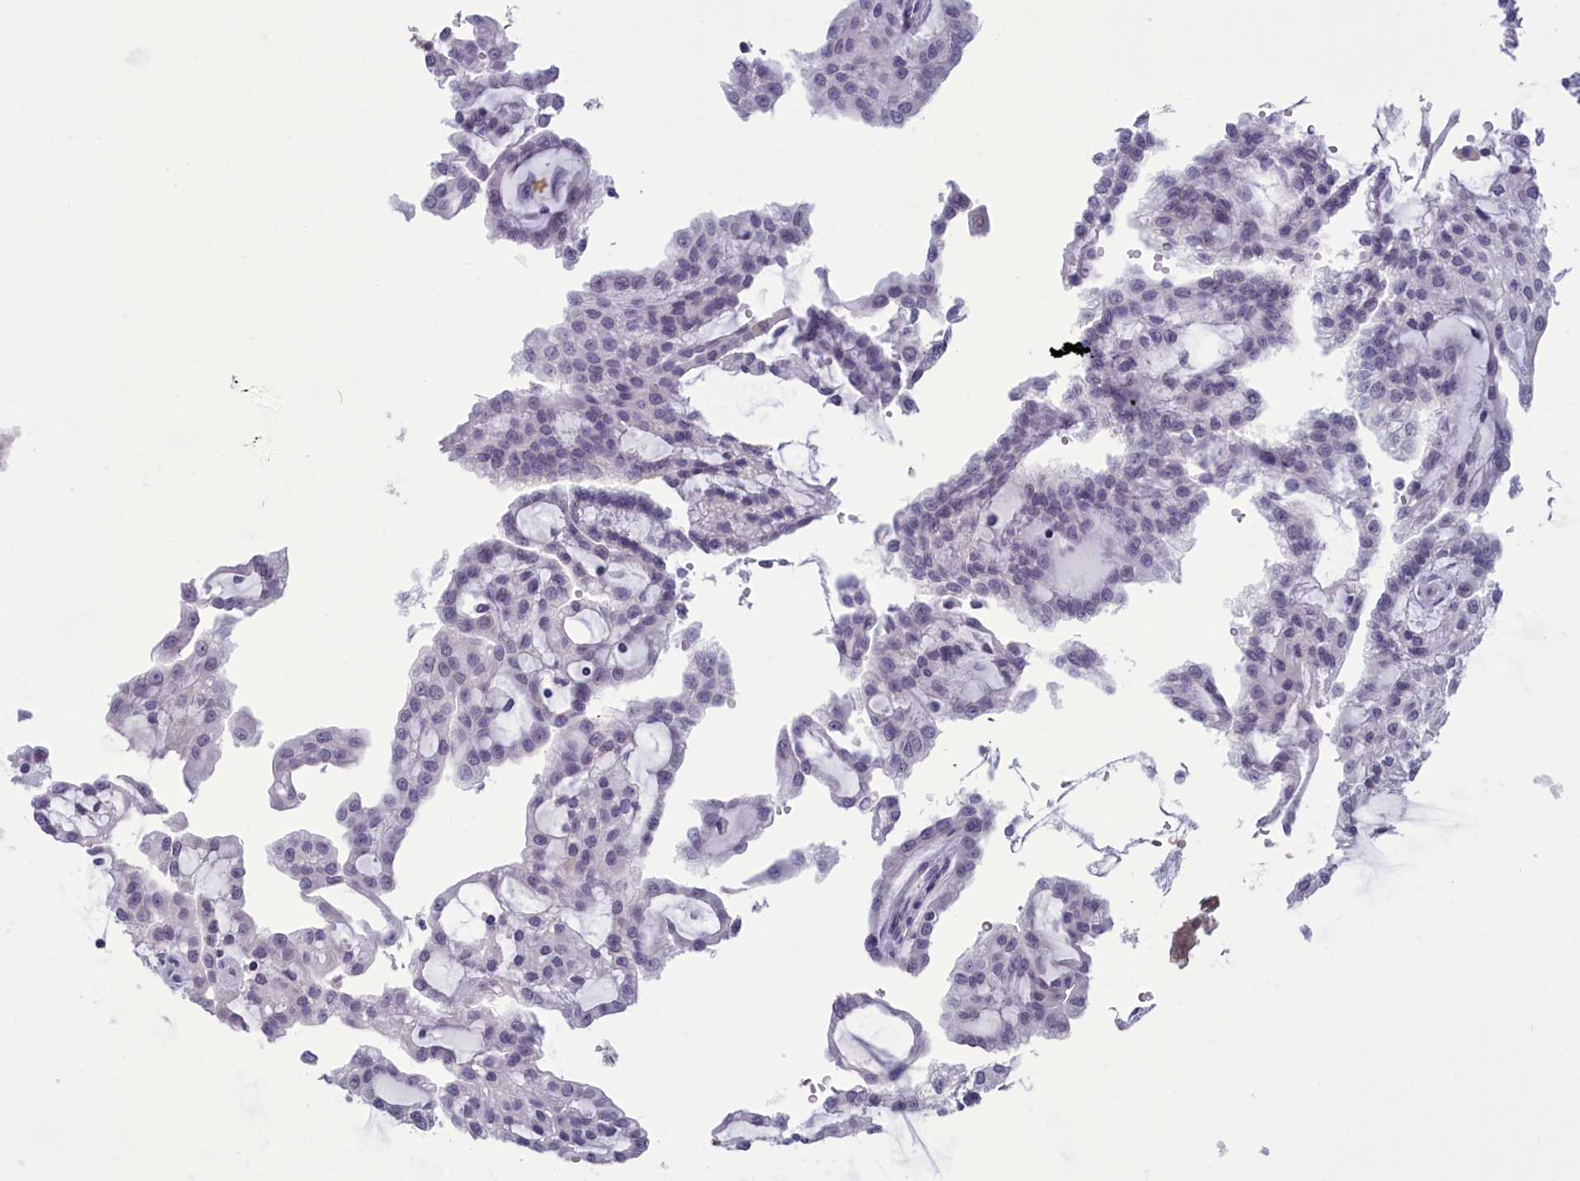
{"staining": {"intensity": "negative", "quantity": "none", "location": "none"}, "tissue": "renal cancer", "cell_type": "Tumor cells", "image_type": "cancer", "snomed": [{"axis": "morphology", "description": "Adenocarcinoma, NOS"}, {"axis": "topography", "description": "Kidney"}], "caption": "The micrograph demonstrates no staining of tumor cells in renal cancer (adenocarcinoma). (Brightfield microscopy of DAB (3,3'-diaminobenzidine) immunohistochemistry (IHC) at high magnification).", "gene": "PARS2", "patient": {"sex": "male", "age": 63}}